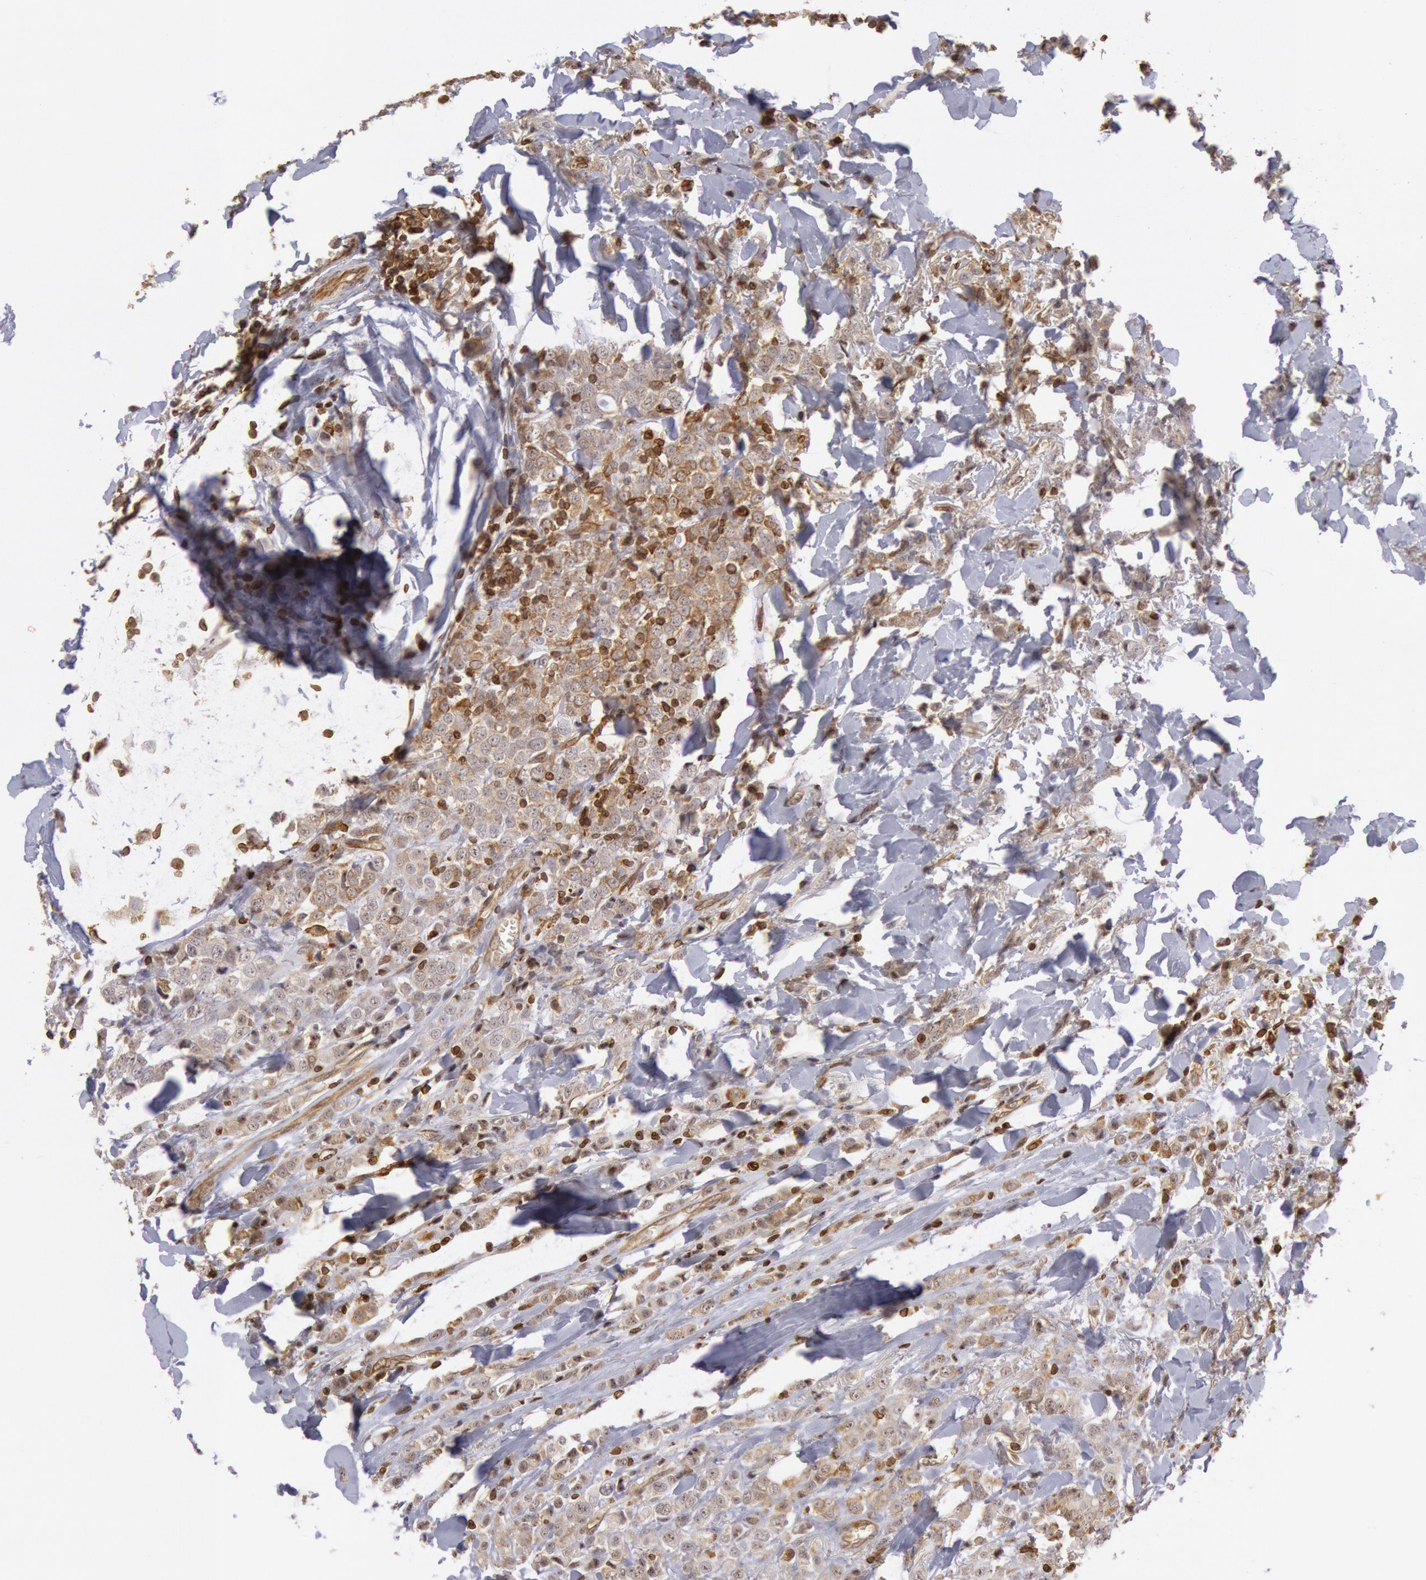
{"staining": {"intensity": "weak", "quantity": "<25%", "location": "cytoplasmic/membranous"}, "tissue": "breast cancer", "cell_type": "Tumor cells", "image_type": "cancer", "snomed": [{"axis": "morphology", "description": "Lobular carcinoma"}, {"axis": "topography", "description": "Breast"}], "caption": "Immunohistochemistry of human breast cancer (lobular carcinoma) reveals no staining in tumor cells. The staining was performed using DAB (3,3'-diaminobenzidine) to visualize the protein expression in brown, while the nuclei were stained in blue with hematoxylin (Magnification: 20x).", "gene": "TAP2", "patient": {"sex": "female", "age": 57}}